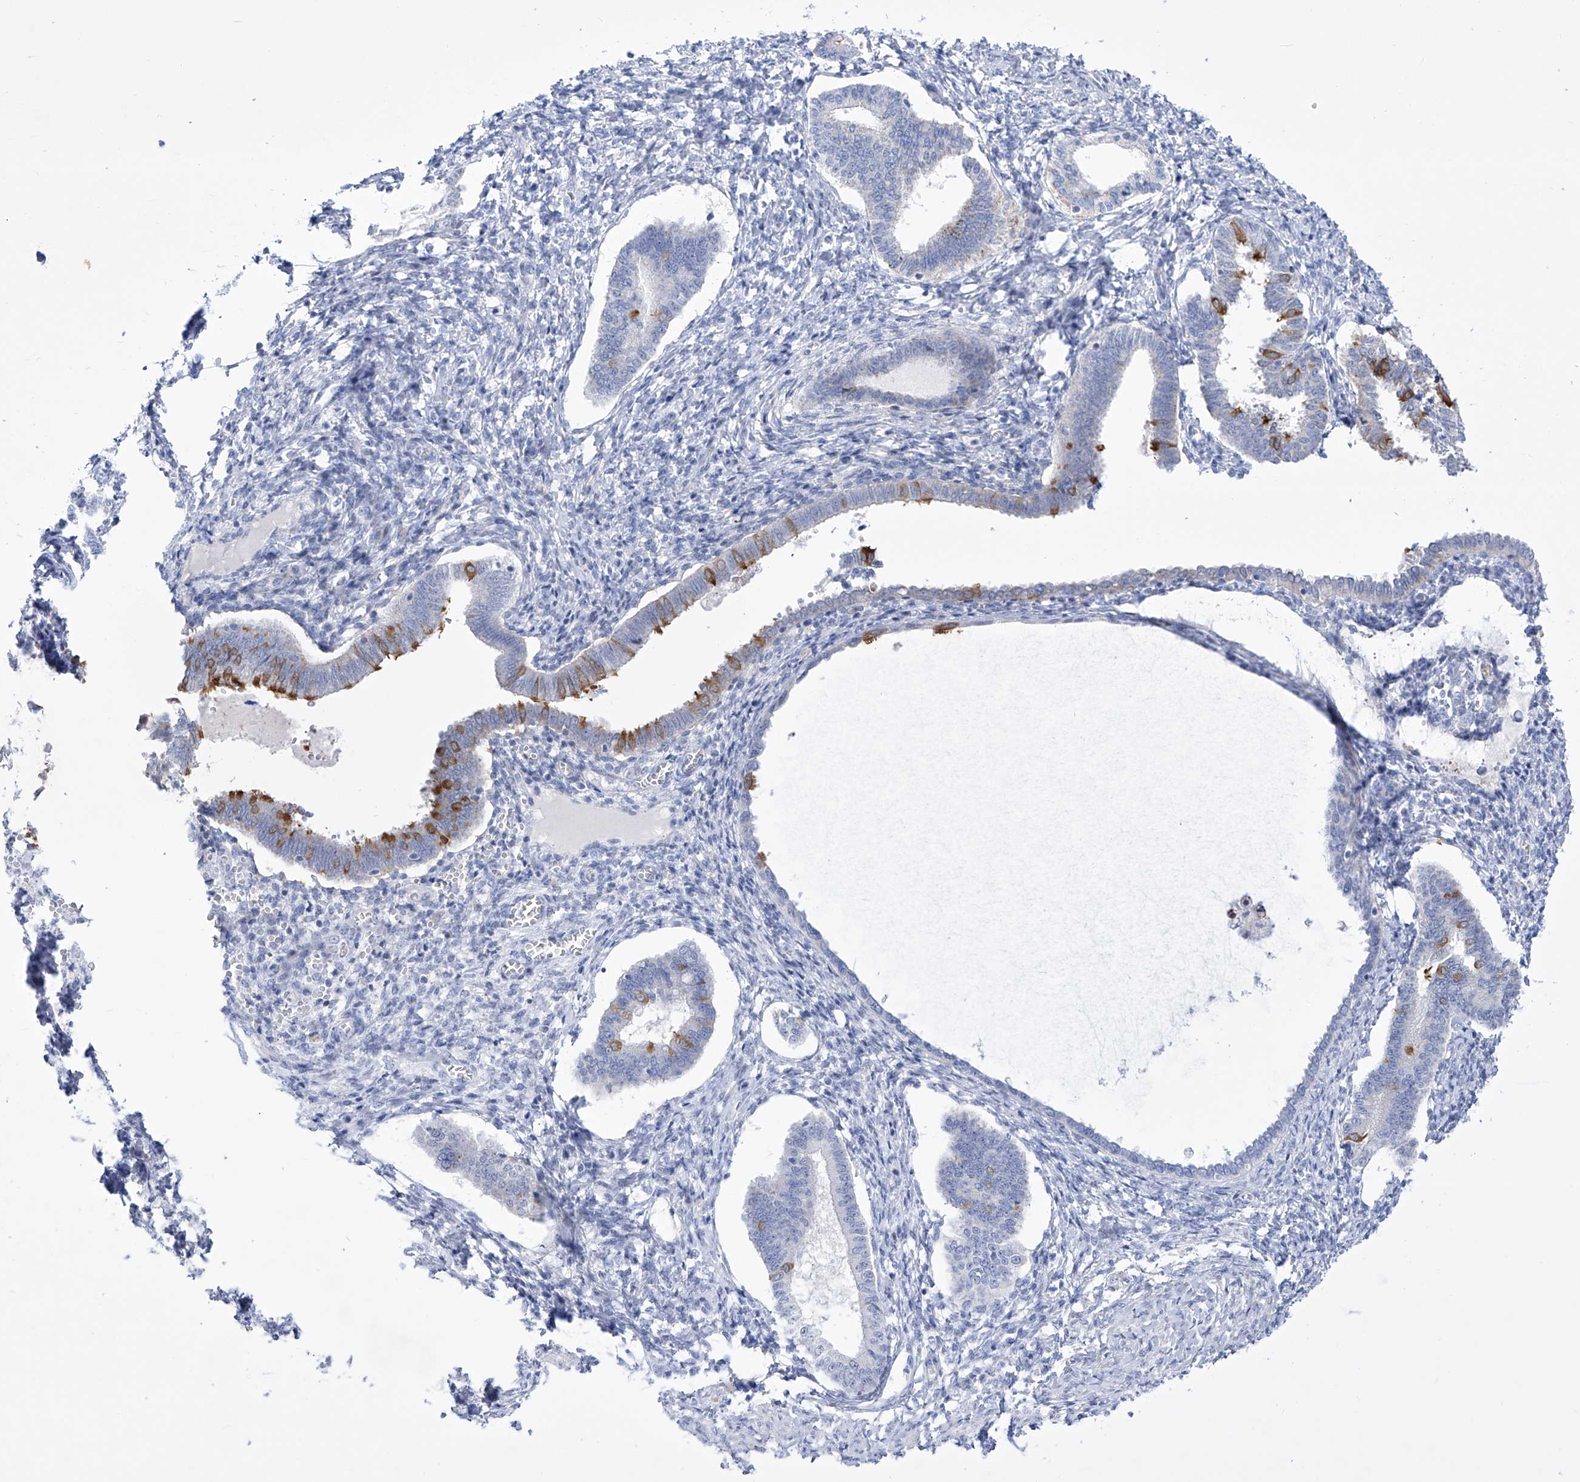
{"staining": {"intensity": "negative", "quantity": "none", "location": "none"}, "tissue": "endometrium", "cell_type": "Cells in endometrial stroma", "image_type": "normal", "snomed": [{"axis": "morphology", "description": "Normal tissue, NOS"}, {"axis": "topography", "description": "Endometrium"}], "caption": "DAB (3,3'-diaminobenzidine) immunohistochemical staining of benign endometrium shows no significant staining in cells in endometrial stroma.", "gene": "C1orf87", "patient": {"sex": "female", "age": 77}}